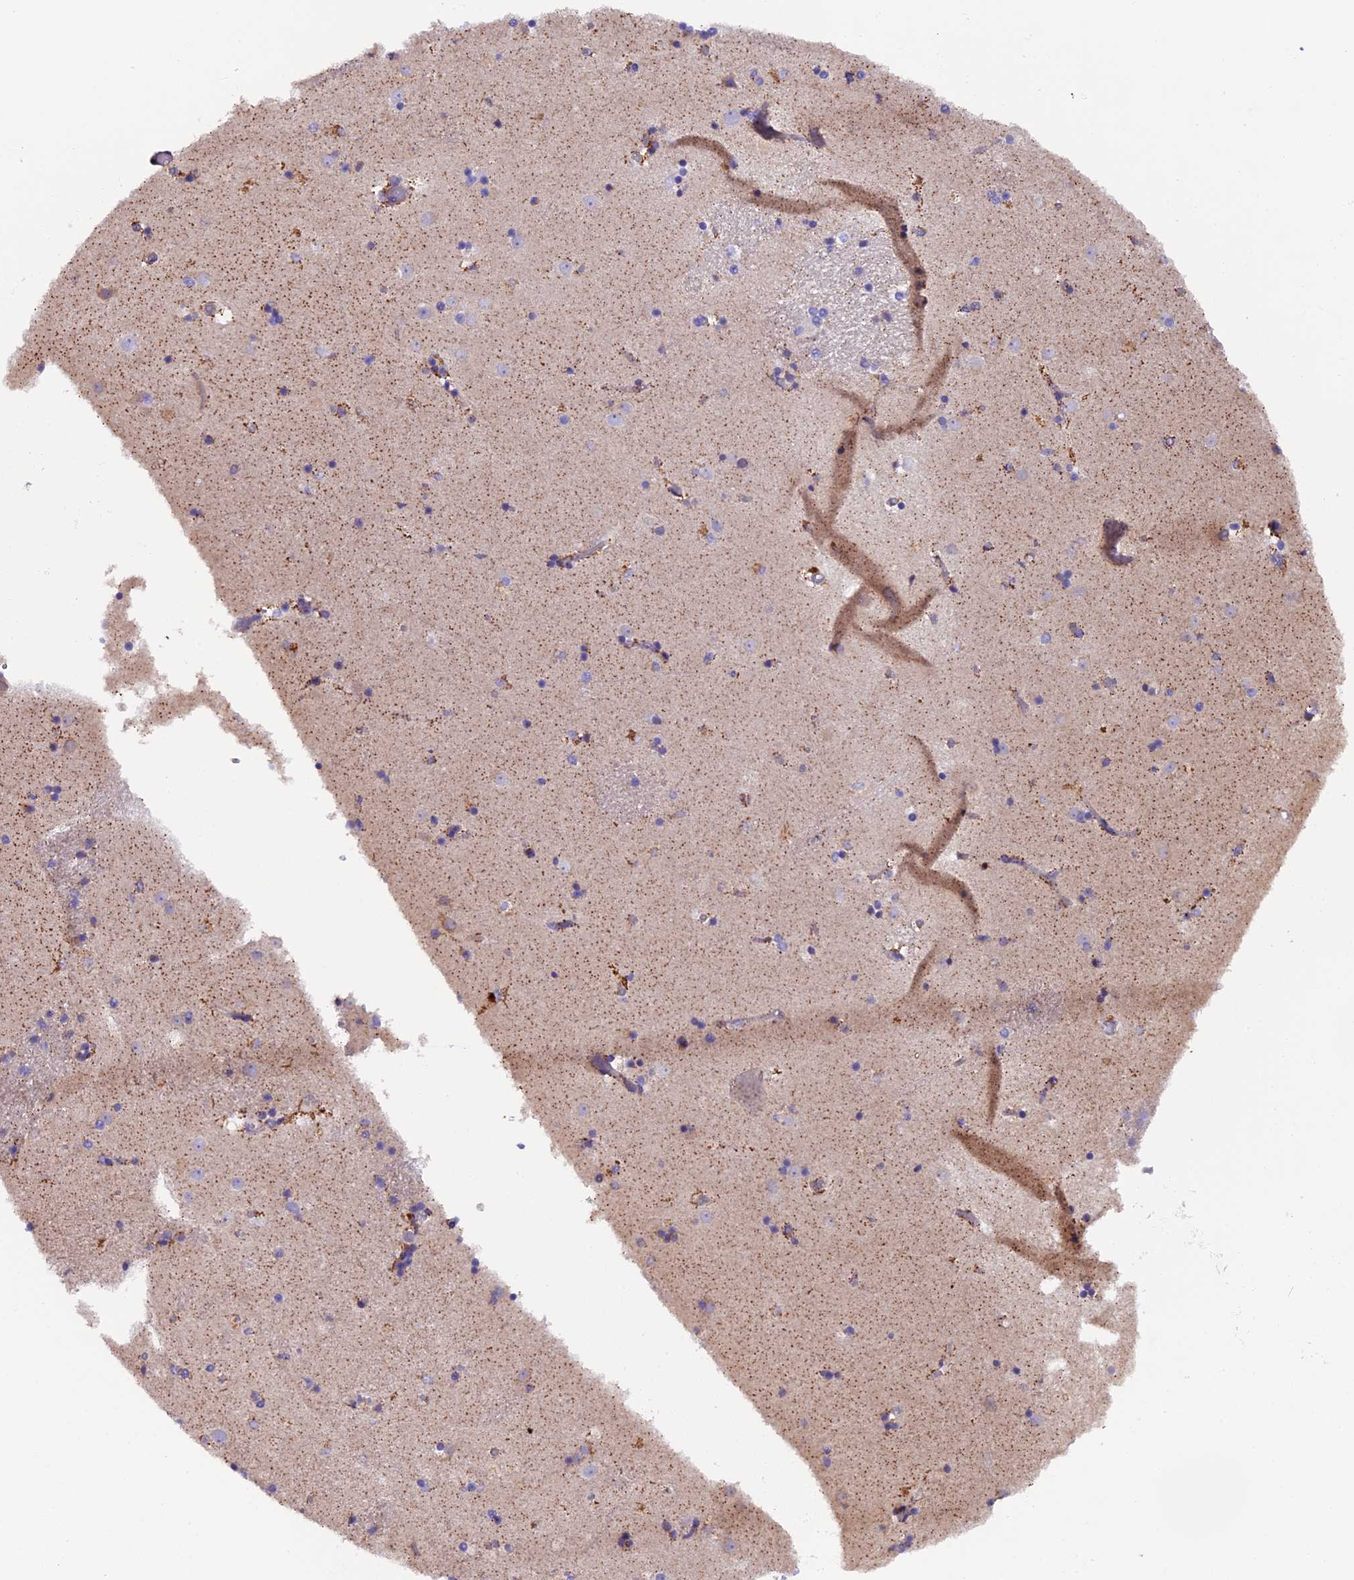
{"staining": {"intensity": "moderate", "quantity": "<25%", "location": "cytoplasmic/membranous"}, "tissue": "caudate", "cell_type": "Glial cells", "image_type": "normal", "snomed": [{"axis": "morphology", "description": "Normal tissue, NOS"}, {"axis": "topography", "description": "Lateral ventricle wall"}], "caption": "Approximately <25% of glial cells in normal caudate demonstrate moderate cytoplasmic/membranous protein staining as visualized by brown immunohistochemical staining.", "gene": "PIGU", "patient": {"sex": "female", "age": 52}}